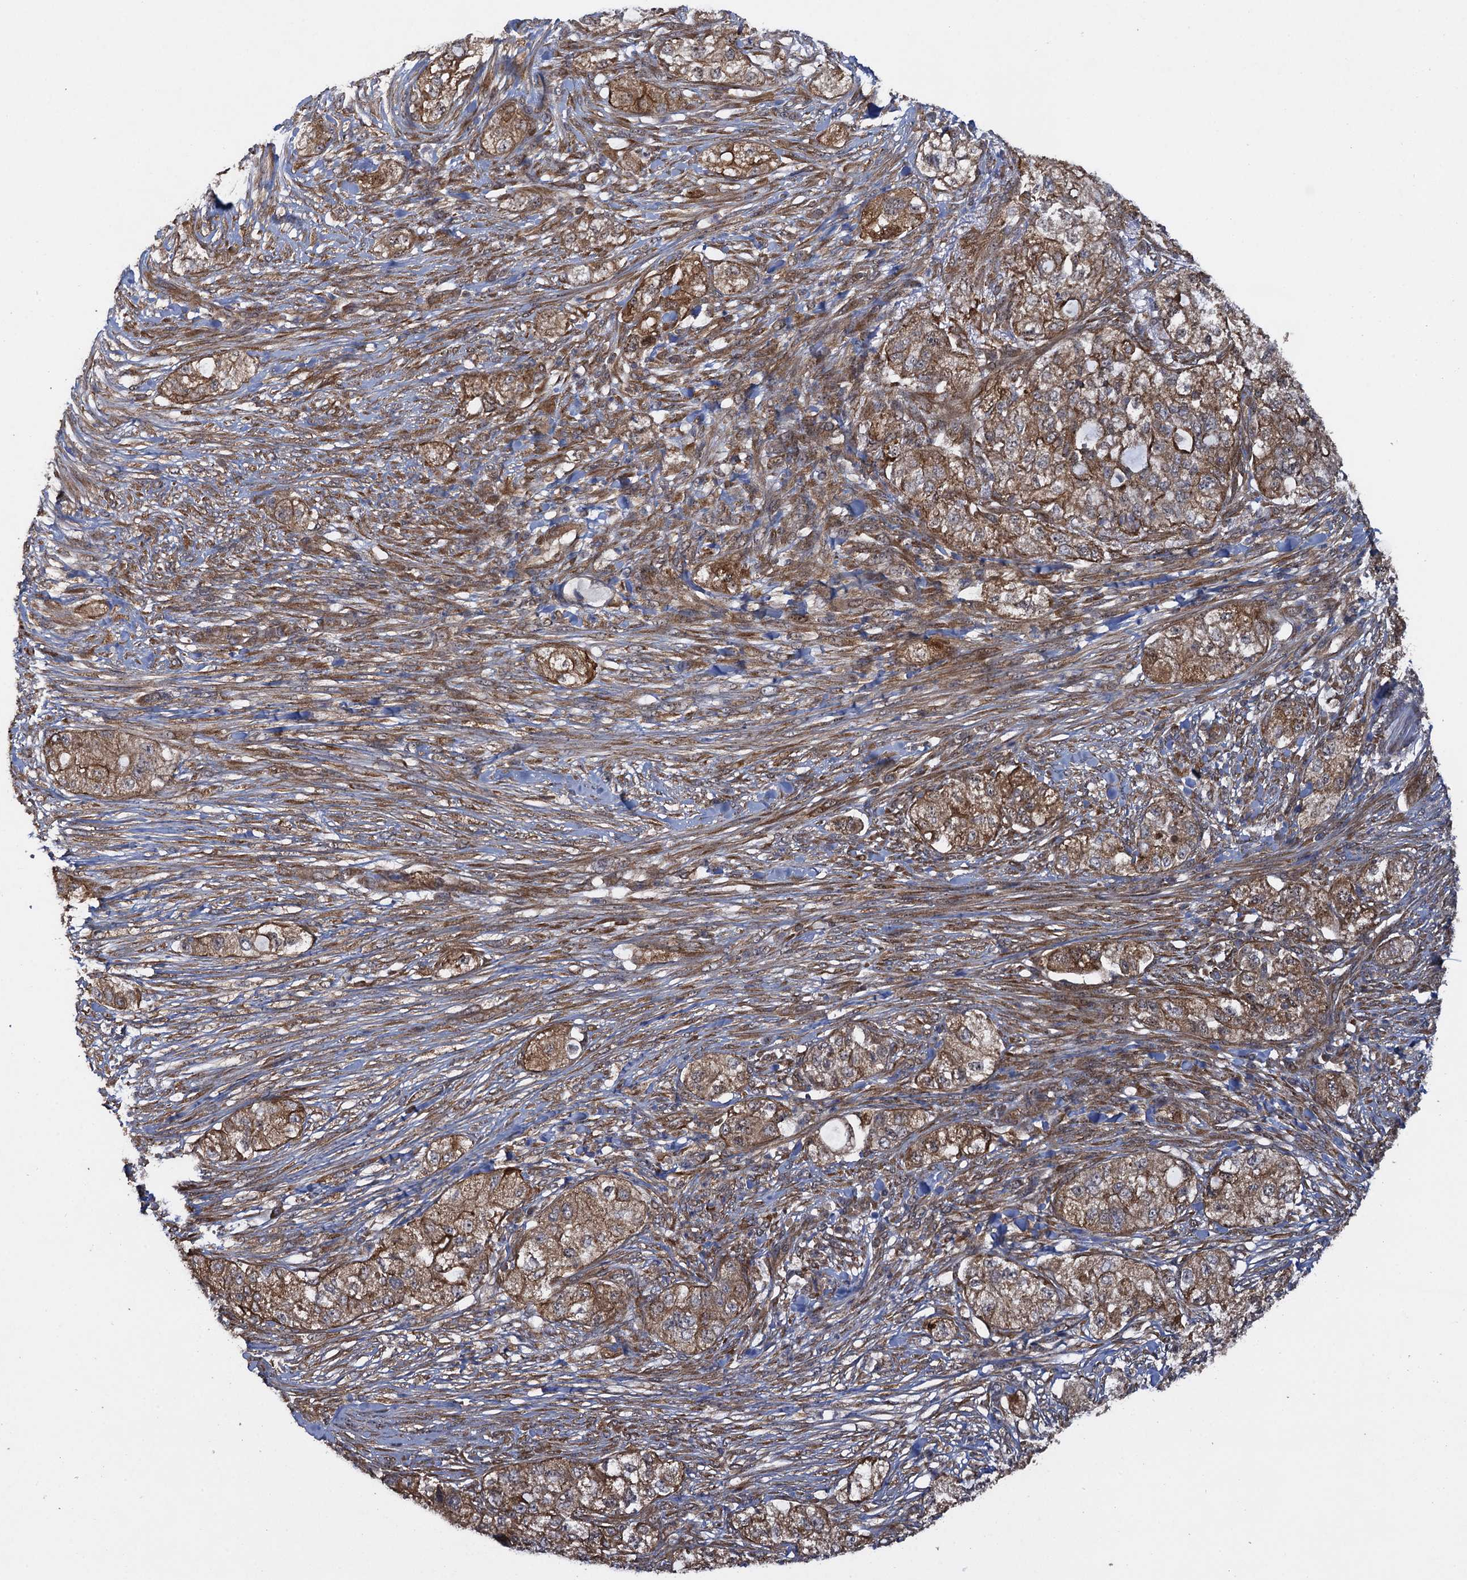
{"staining": {"intensity": "strong", "quantity": ">75%", "location": "cytoplasmic/membranous"}, "tissue": "pancreatic cancer", "cell_type": "Tumor cells", "image_type": "cancer", "snomed": [{"axis": "morphology", "description": "Adenocarcinoma, NOS"}, {"axis": "topography", "description": "Pancreas"}], "caption": "Strong cytoplasmic/membranous positivity is seen in approximately >75% of tumor cells in pancreatic cancer. (Stains: DAB (3,3'-diaminobenzidine) in brown, nuclei in blue, Microscopy: brightfield microscopy at high magnification).", "gene": "HAUS1", "patient": {"sex": "female", "age": 78}}